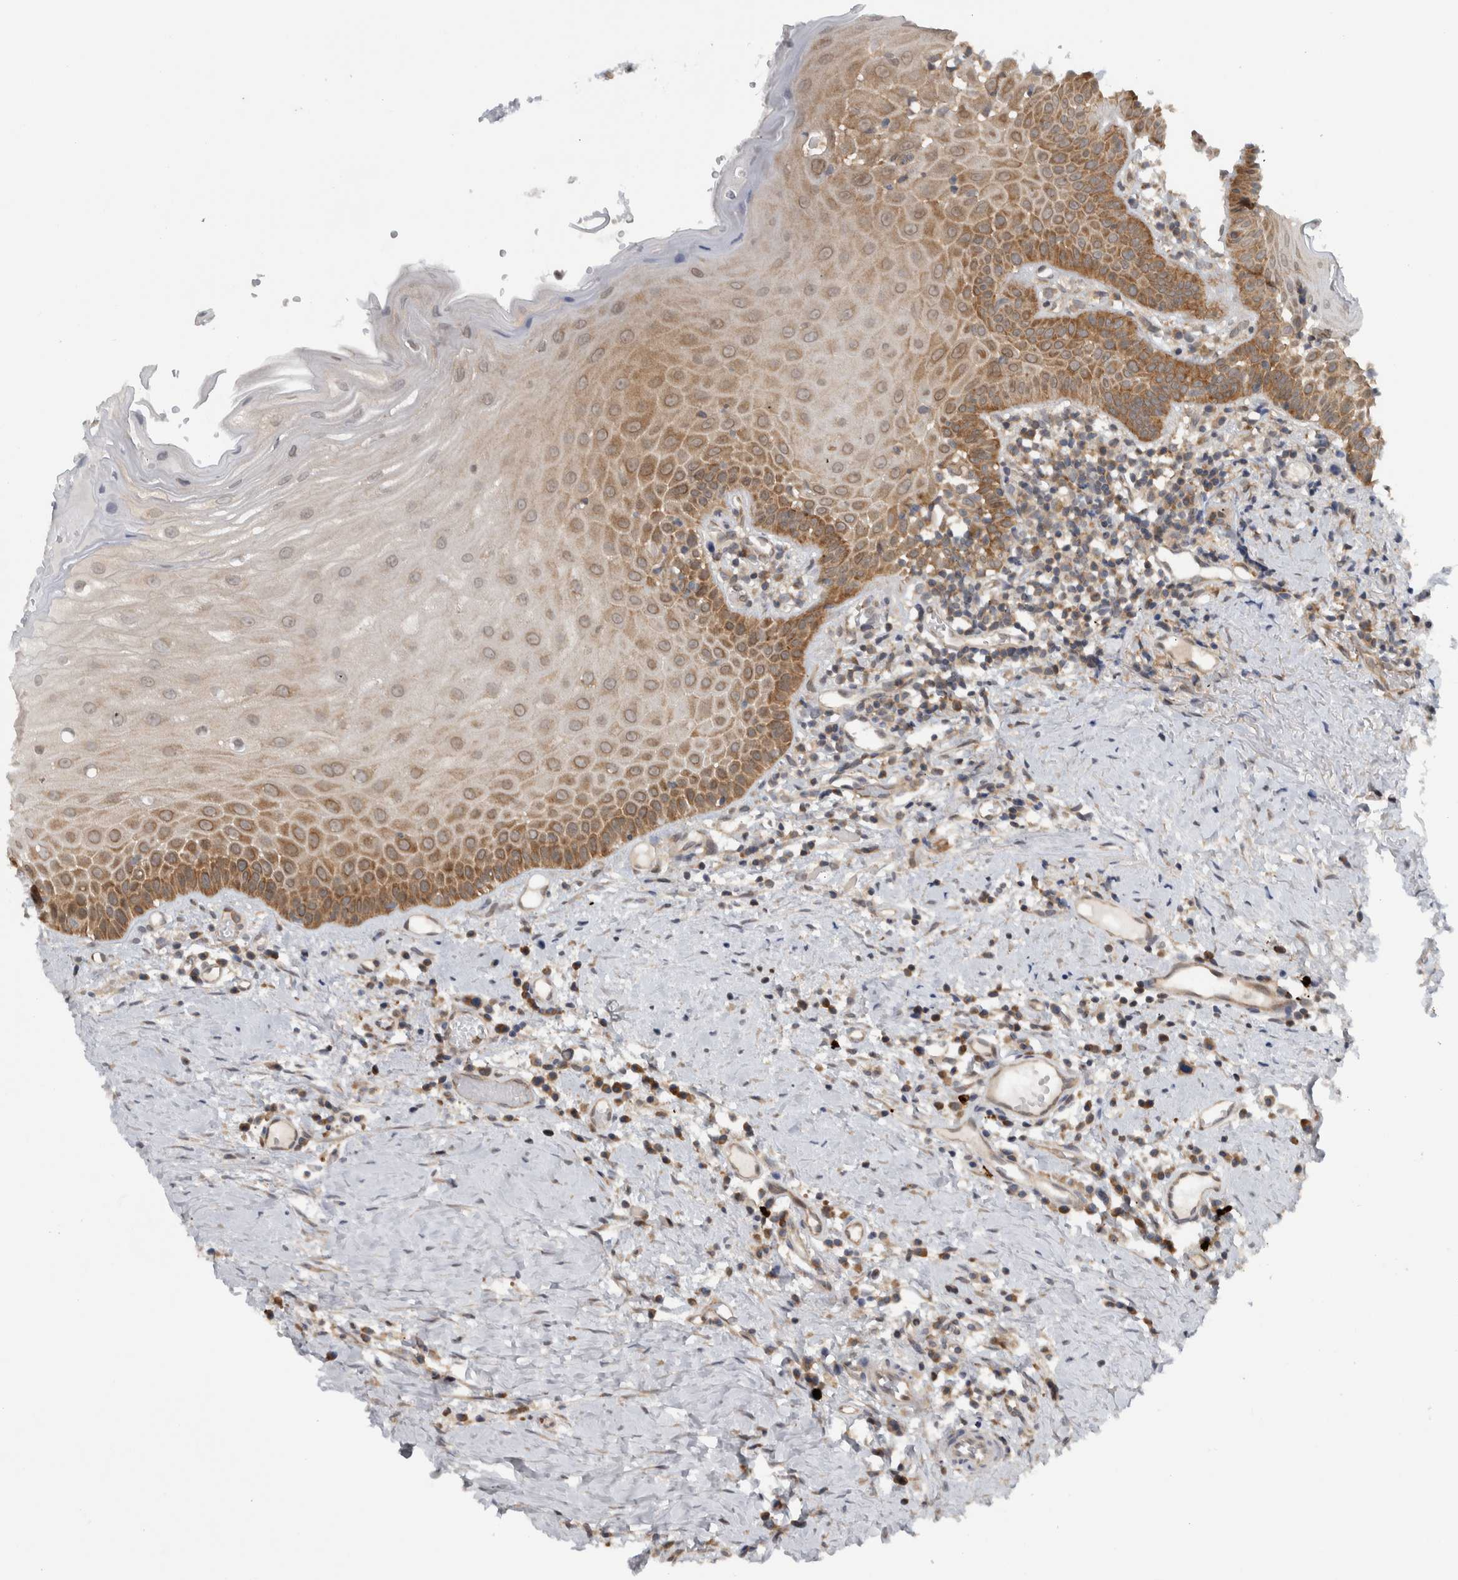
{"staining": {"intensity": "strong", "quantity": "25%-75%", "location": "cytoplasmic/membranous"}, "tissue": "oral mucosa", "cell_type": "Squamous epithelial cells", "image_type": "normal", "snomed": [{"axis": "morphology", "description": "Normal tissue, NOS"}, {"axis": "topography", "description": "Skeletal muscle"}, {"axis": "topography", "description": "Oral tissue"}, {"axis": "topography", "description": "Peripheral nerve tissue"}], "caption": "Immunohistochemistry (IHC) photomicrograph of benign oral mucosa: oral mucosa stained using IHC exhibits high levels of strong protein expression localized specifically in the cytoplasmic/membranous of squamous epithelial cells, appearing as a cytoplasmic/membranous brown color.", "gene": "CCDC43", "patient": {"sex": "female", "age": 84}}